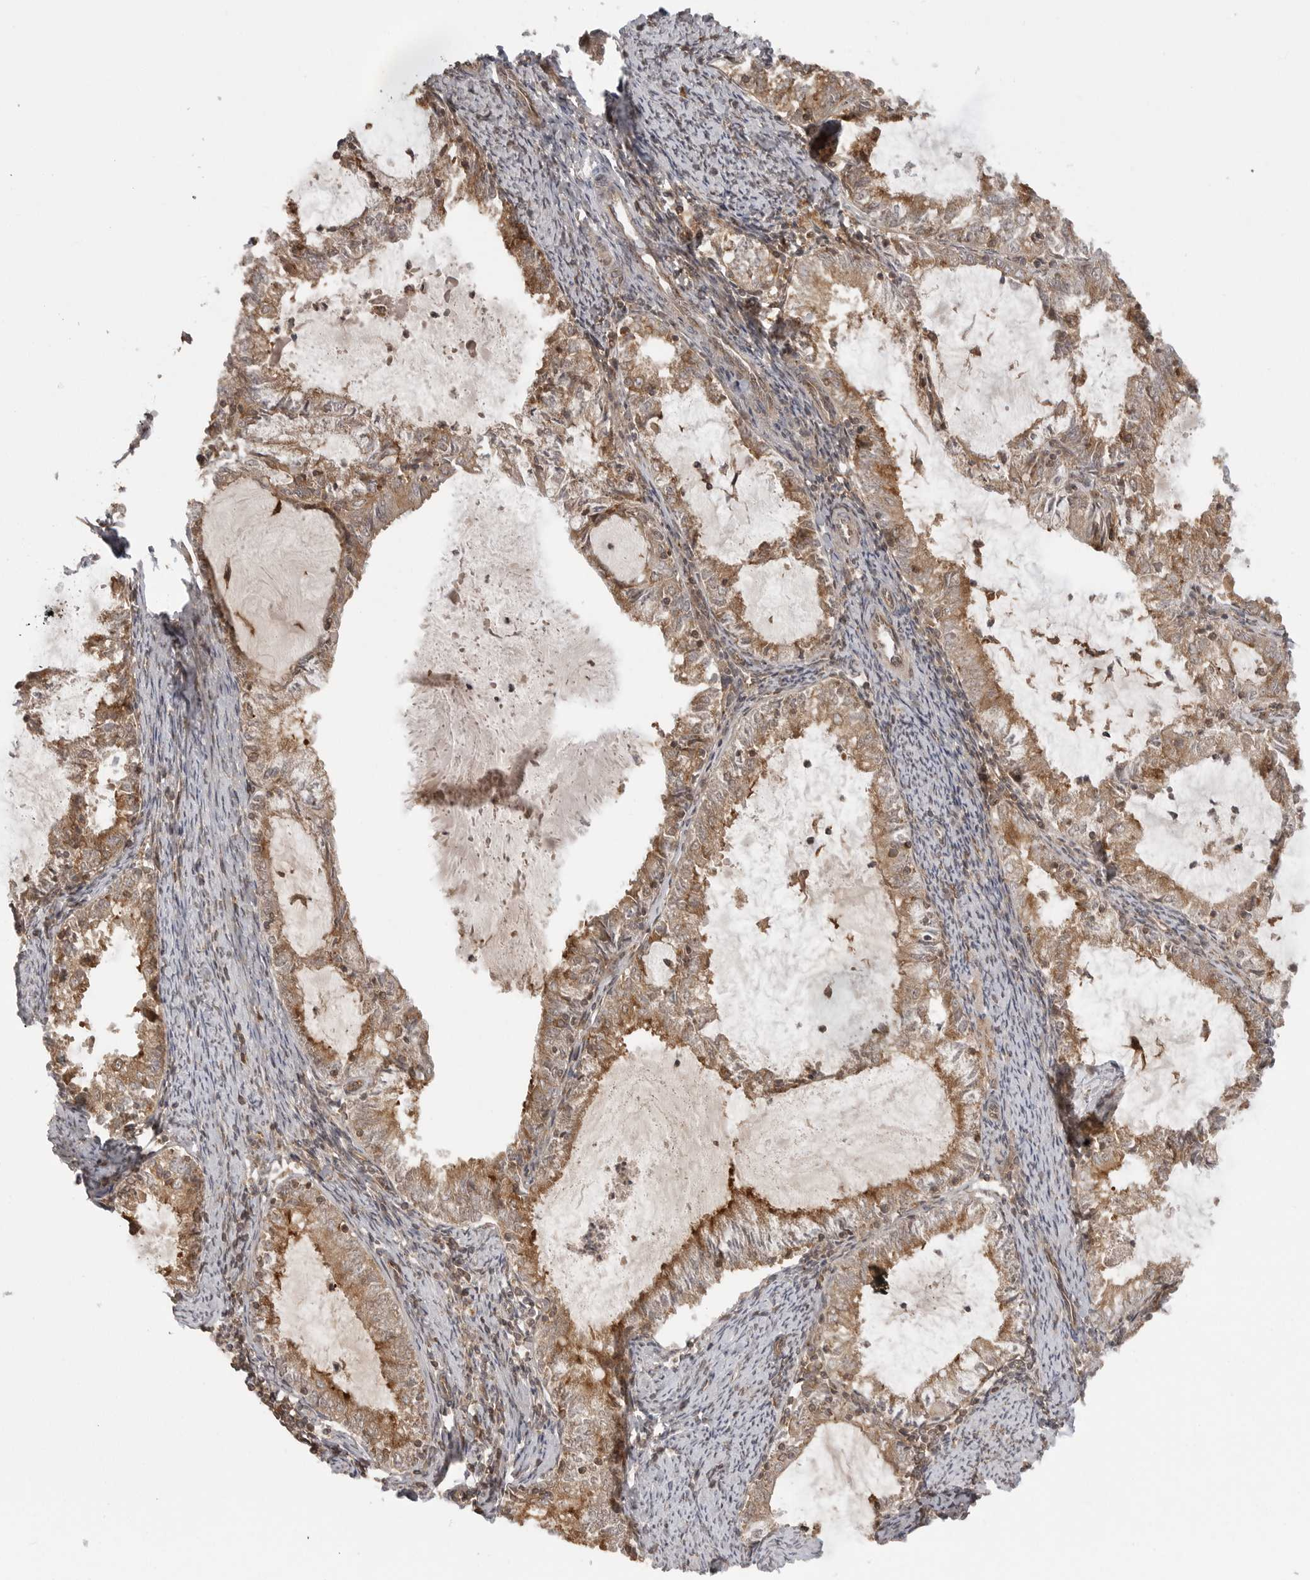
{"staining": {"intensity": "moderate", "quantity": ">75%", "location": "cytoplasmic/membranous"}, "tissue": "endometrial cancer", "cell_type": "Tumor cells", "image_type": "cancer", "snomed": [{"axis": "morphology", "description": "Adenocarcinoma, NOS"}, {"axis": "topography", "description": "Endometrium"}], "caption": "Protein staining of endometrial cancer tissue demonstrates moderate cytoplasmic/membranous positivity in about >75% of tumor cells.", "gene": "FAT3", "patient": {"sex": "female", "age": 57}}